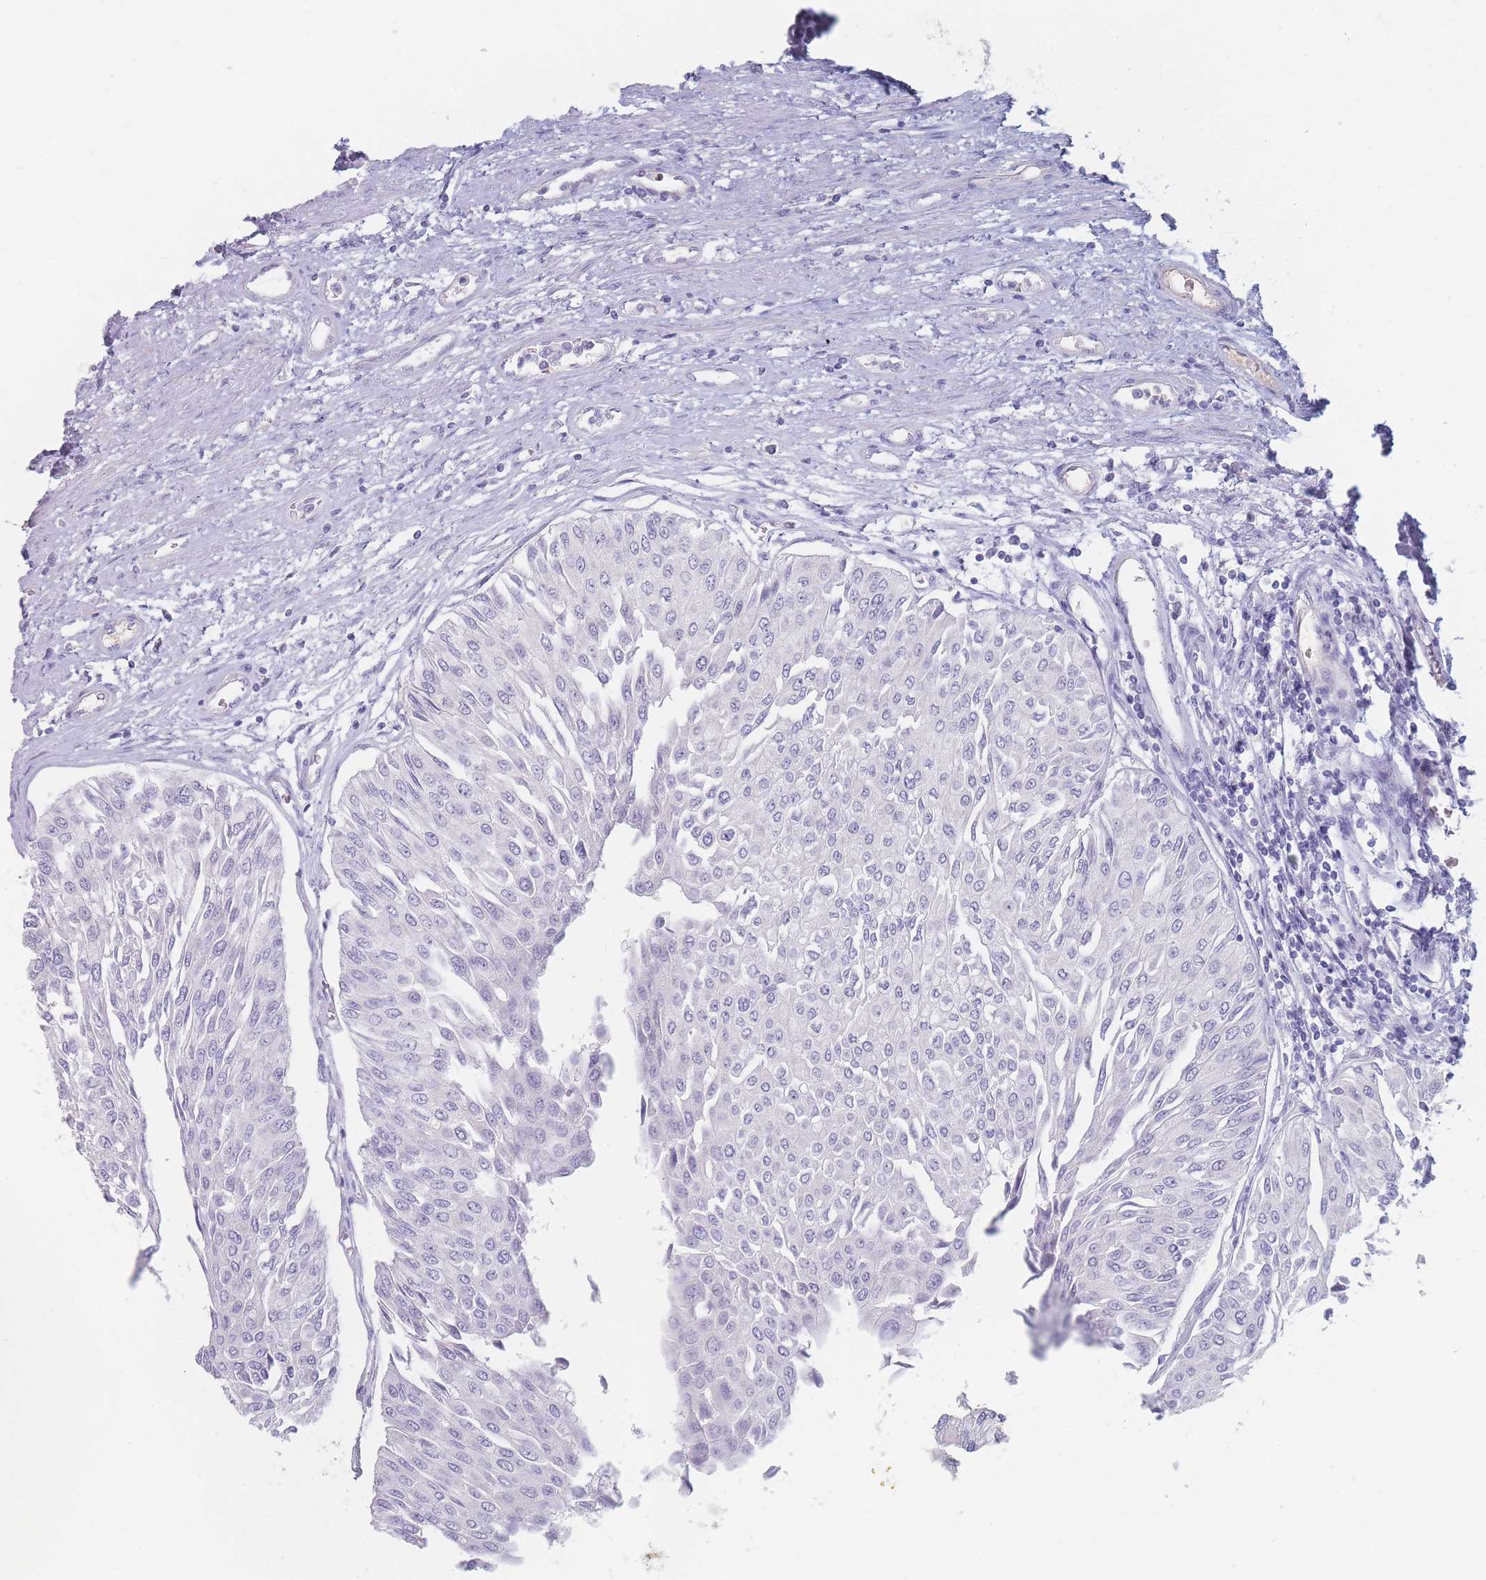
{"staining": {"intensity": "negative", "quantity": "none", "location": "none"}, "tissue": "urothelial cancer", "cell_type": "Tumor cells", "image_type": "cancer", "snomed": [{"axis": "morphology", "description": "Urothelial carcinoma, Low grade"}, {"axis": "topography", "description": "Urinary bladder"}], "caption": "IHC micrograph of neoplastic tissue: human low-grade urothelial carcinoma stained with DAB exhibits no significant protein staining in tumor cells.", "gene": "PRG4", "patient": {"sex": "male", "age": 67}}